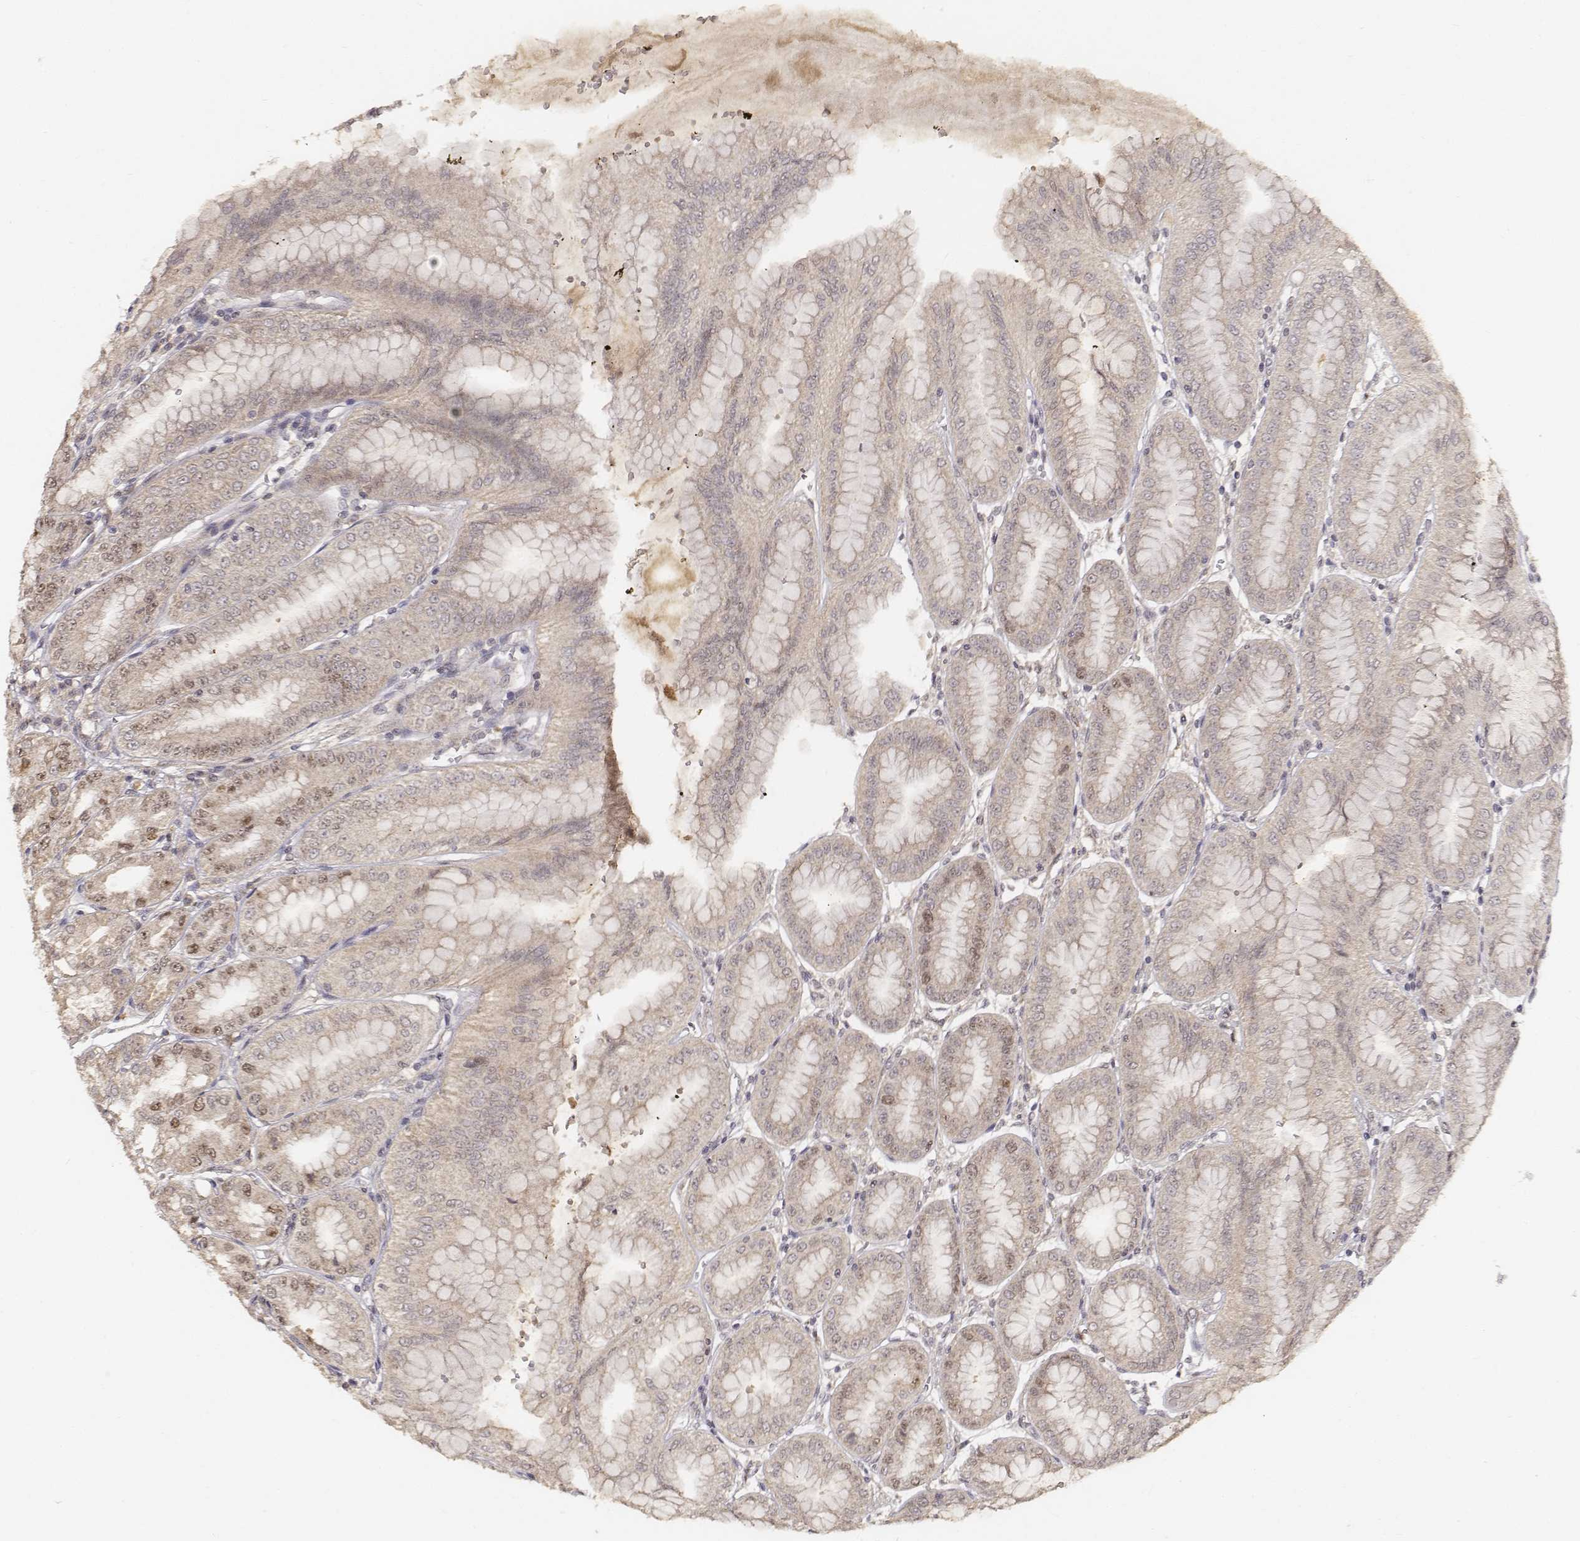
{"staining": {"intensity": "moderate", "quantity": "<25%", "location": "cytoplasmic/membranous,nuclear"}, "tissue": "stomach", "cell_type": "Glandular cells", "image_type": "normal", "snomed": [{"axis": "morphology", "description": "Normal tissue, NOS"}, {"axis": "topography", "description": "Stomach, lower"}], "caption": "Immunohistochemistry (IHC) staining of unremarkable stomach, which shows low levels of moderate cytoplasmic/membranous,nuclear positivity in approximately <25% of glandular cells indicating moderate cytoplasmic/membranous,nuclear protein positivity. The staining was performed using DAB (brown) for protein detection and nuclei were counterstained in hematoxylin (blue).", "gene": "FANCD2", "patient": {"sex": "male", "age": 71}}